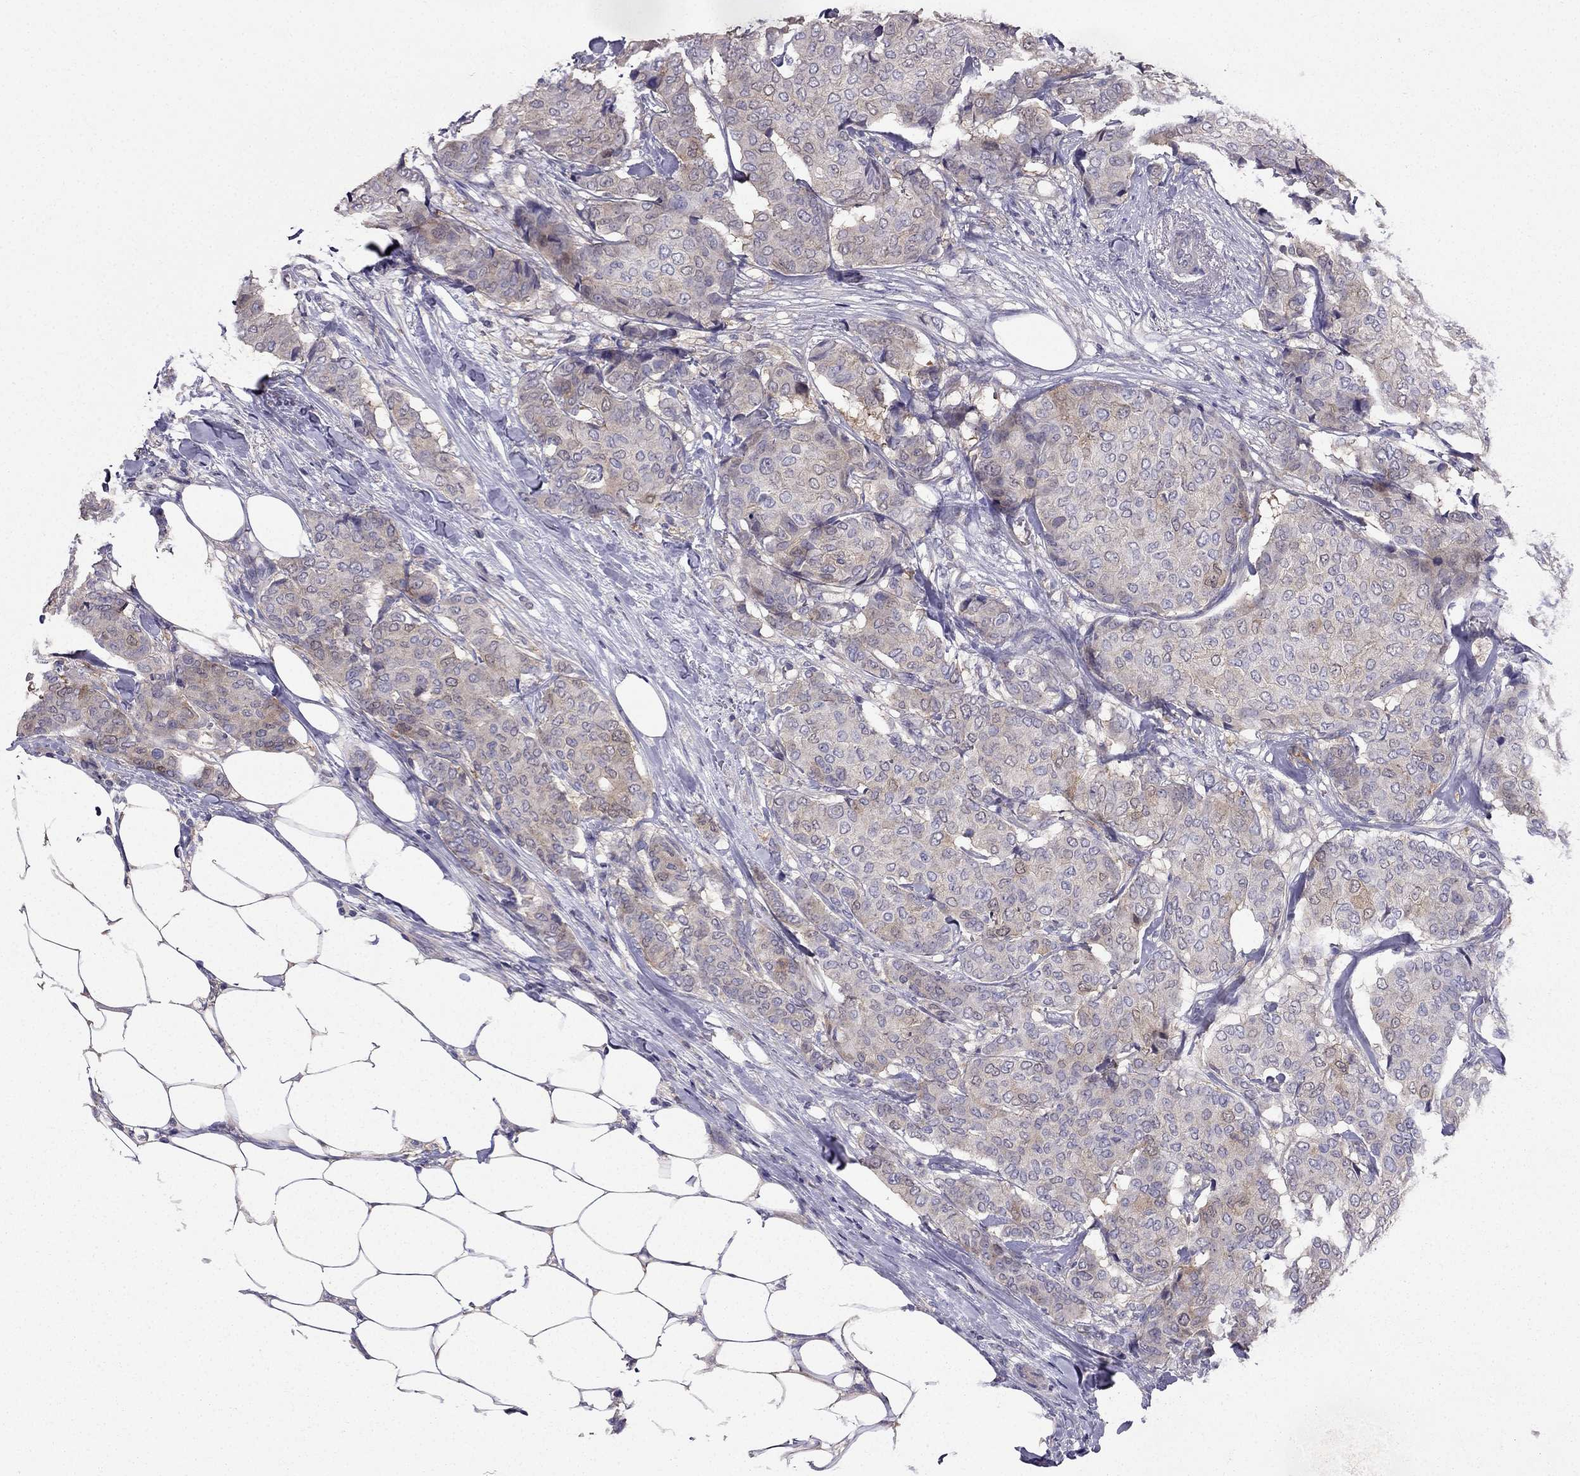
{"staining": {"intensity": "weak", "quantity": "25%-75%", "location": "cytoplasmic/membranous"}, "tissue": "breast cancer", "cell_type": "Tumor cells", "image_type": "cancer", "snomed": [{"axis": "morphology", "description": "Duct carcinoma"}, {"axis": "topography", "description": "Breast"}], "caption": "Immunohistochemical staining of human breast cancer demonstrates weak cytoplasmic/membranous protein positivity in approximately 25%-75% of tumor cells. (DAB IHC with brightfield microscopy, high magnification).", "gene": "AS3MT", "patient": {"sex": "female", "age": 75}}